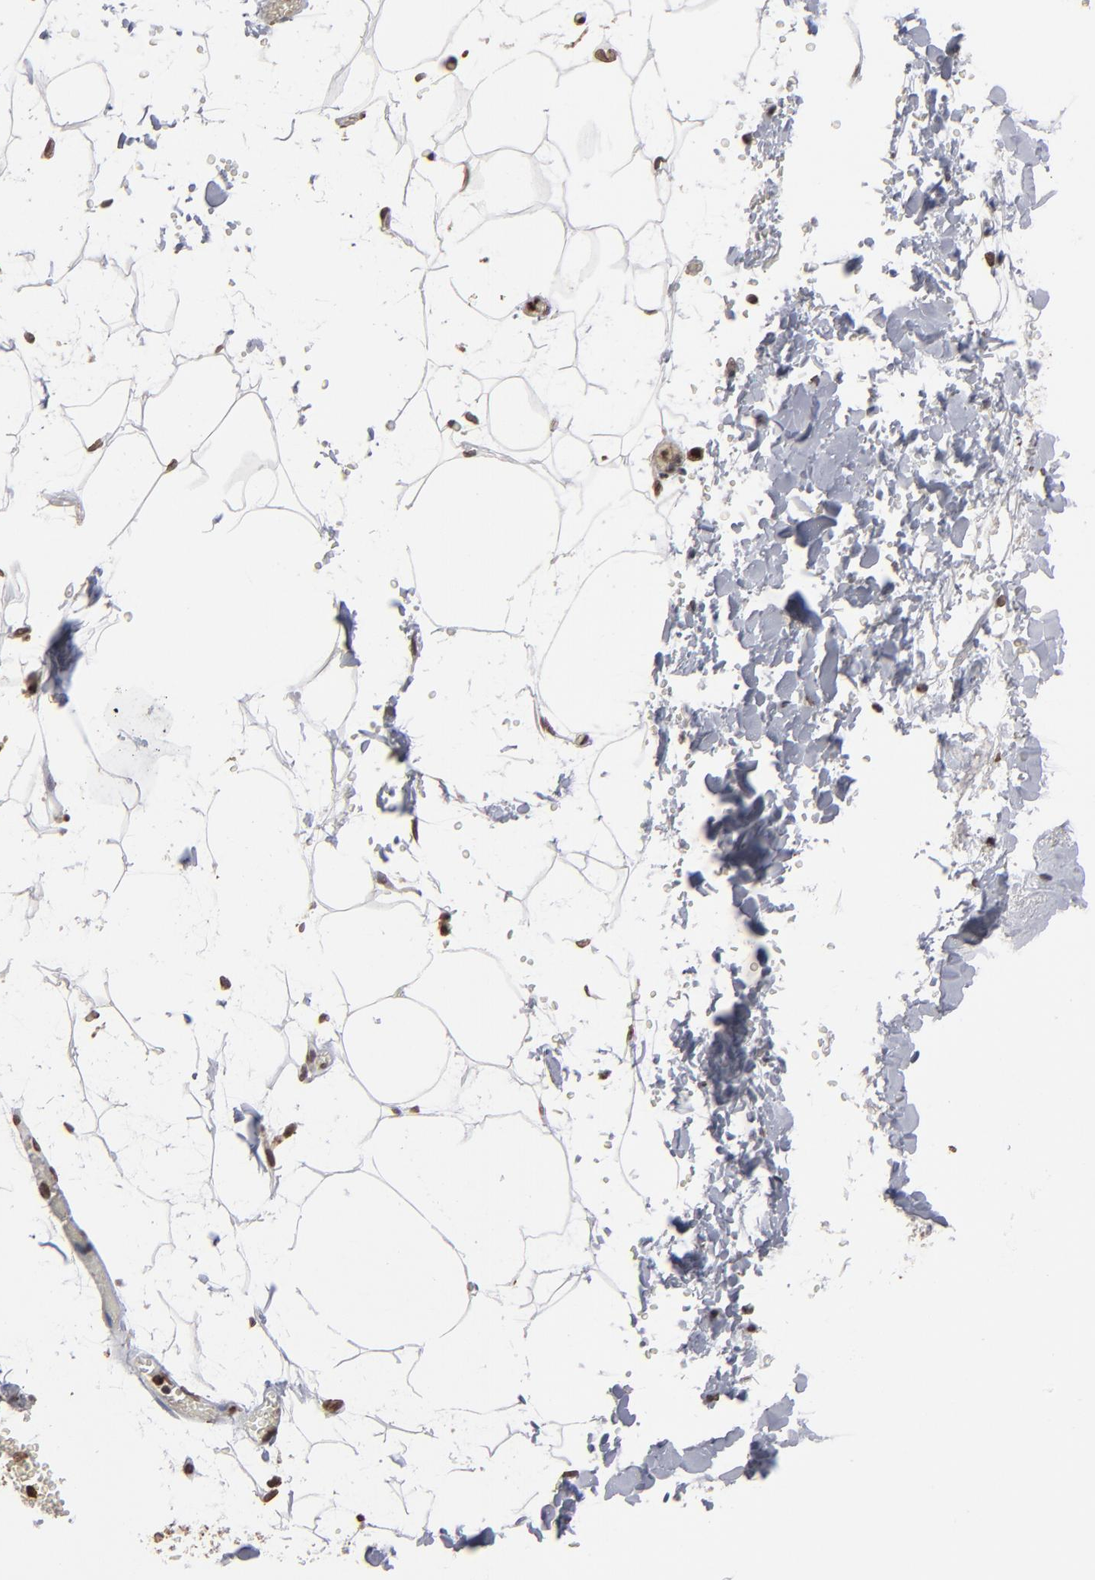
{"staining": {"intensity": "moderate", "quantity": ">75%", "location": "nuclear"}, "tissue": "adipose tissue", "cell_type": "Adipocytes", "image_type": "normal", "snomed": [{"axis": "morphology", "description": "Normal tissue, NOS"}, {"axis": "topography", "description": "Soft tissue"}], "caption": "DAB (3,3'-diaminobenzidine) immunohistochemical staining of normal human adipose tissue reveals moderate nuclear protein staining in approximately >75% of adipocytes.", "gene": "BAZ1A", "patient": {"sex": "male", "age": 72}}